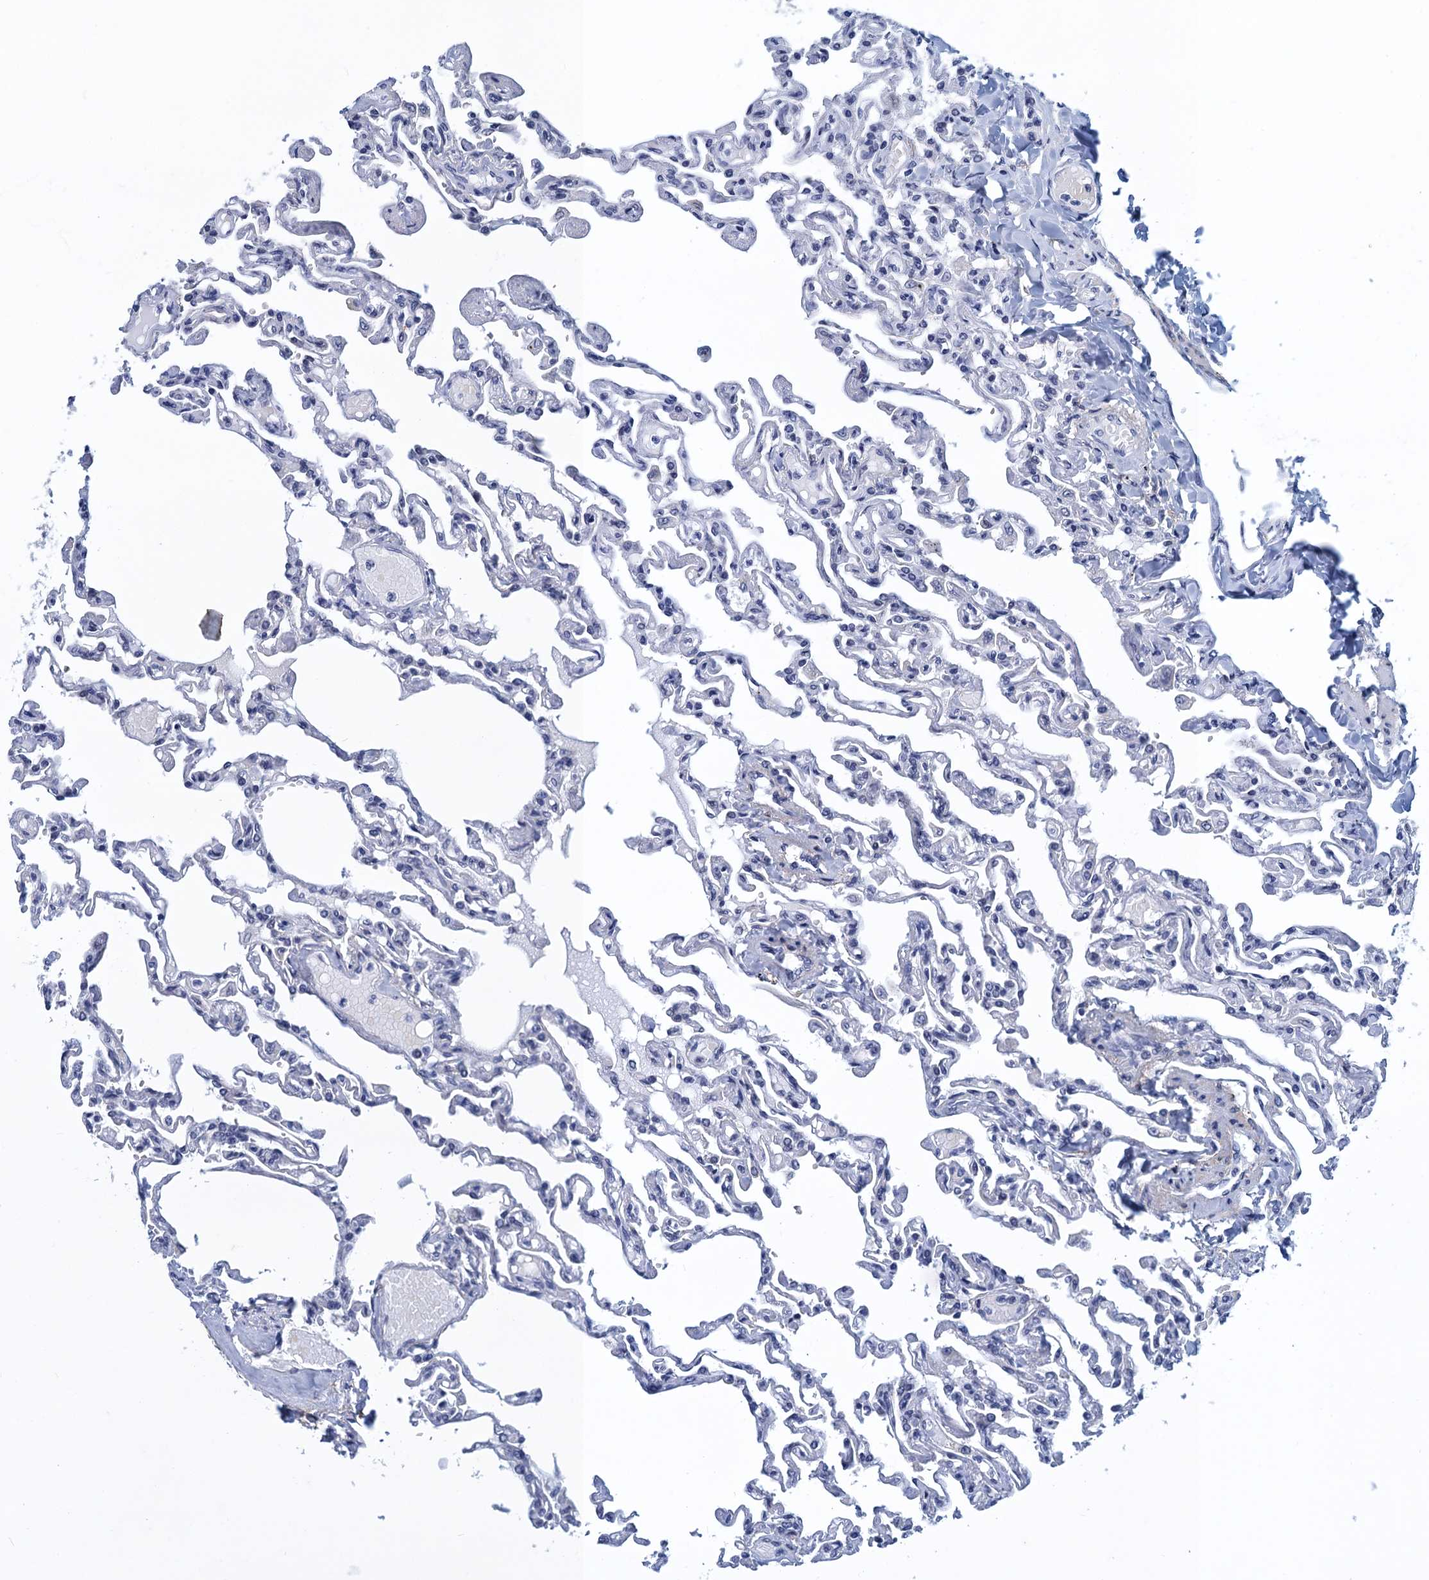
{"staining": {"intensity": "negative", "quantity": "none", "location": "none"}, "tissue": "lung", "cell_type": "Alveolar cells", "image_type": "normal", "snomed": [{"axis": "morphology", "description": "Normal tissue, NOS"}, {"axis": "topography", "description": "Lung"}], "caption": "A high-resolution micrograph shows IHC staining of normal lung, which reveals no significant staining in alveolar cells.", "gene": "GINS3", "patient": {"sex": "male", "age": 21}}